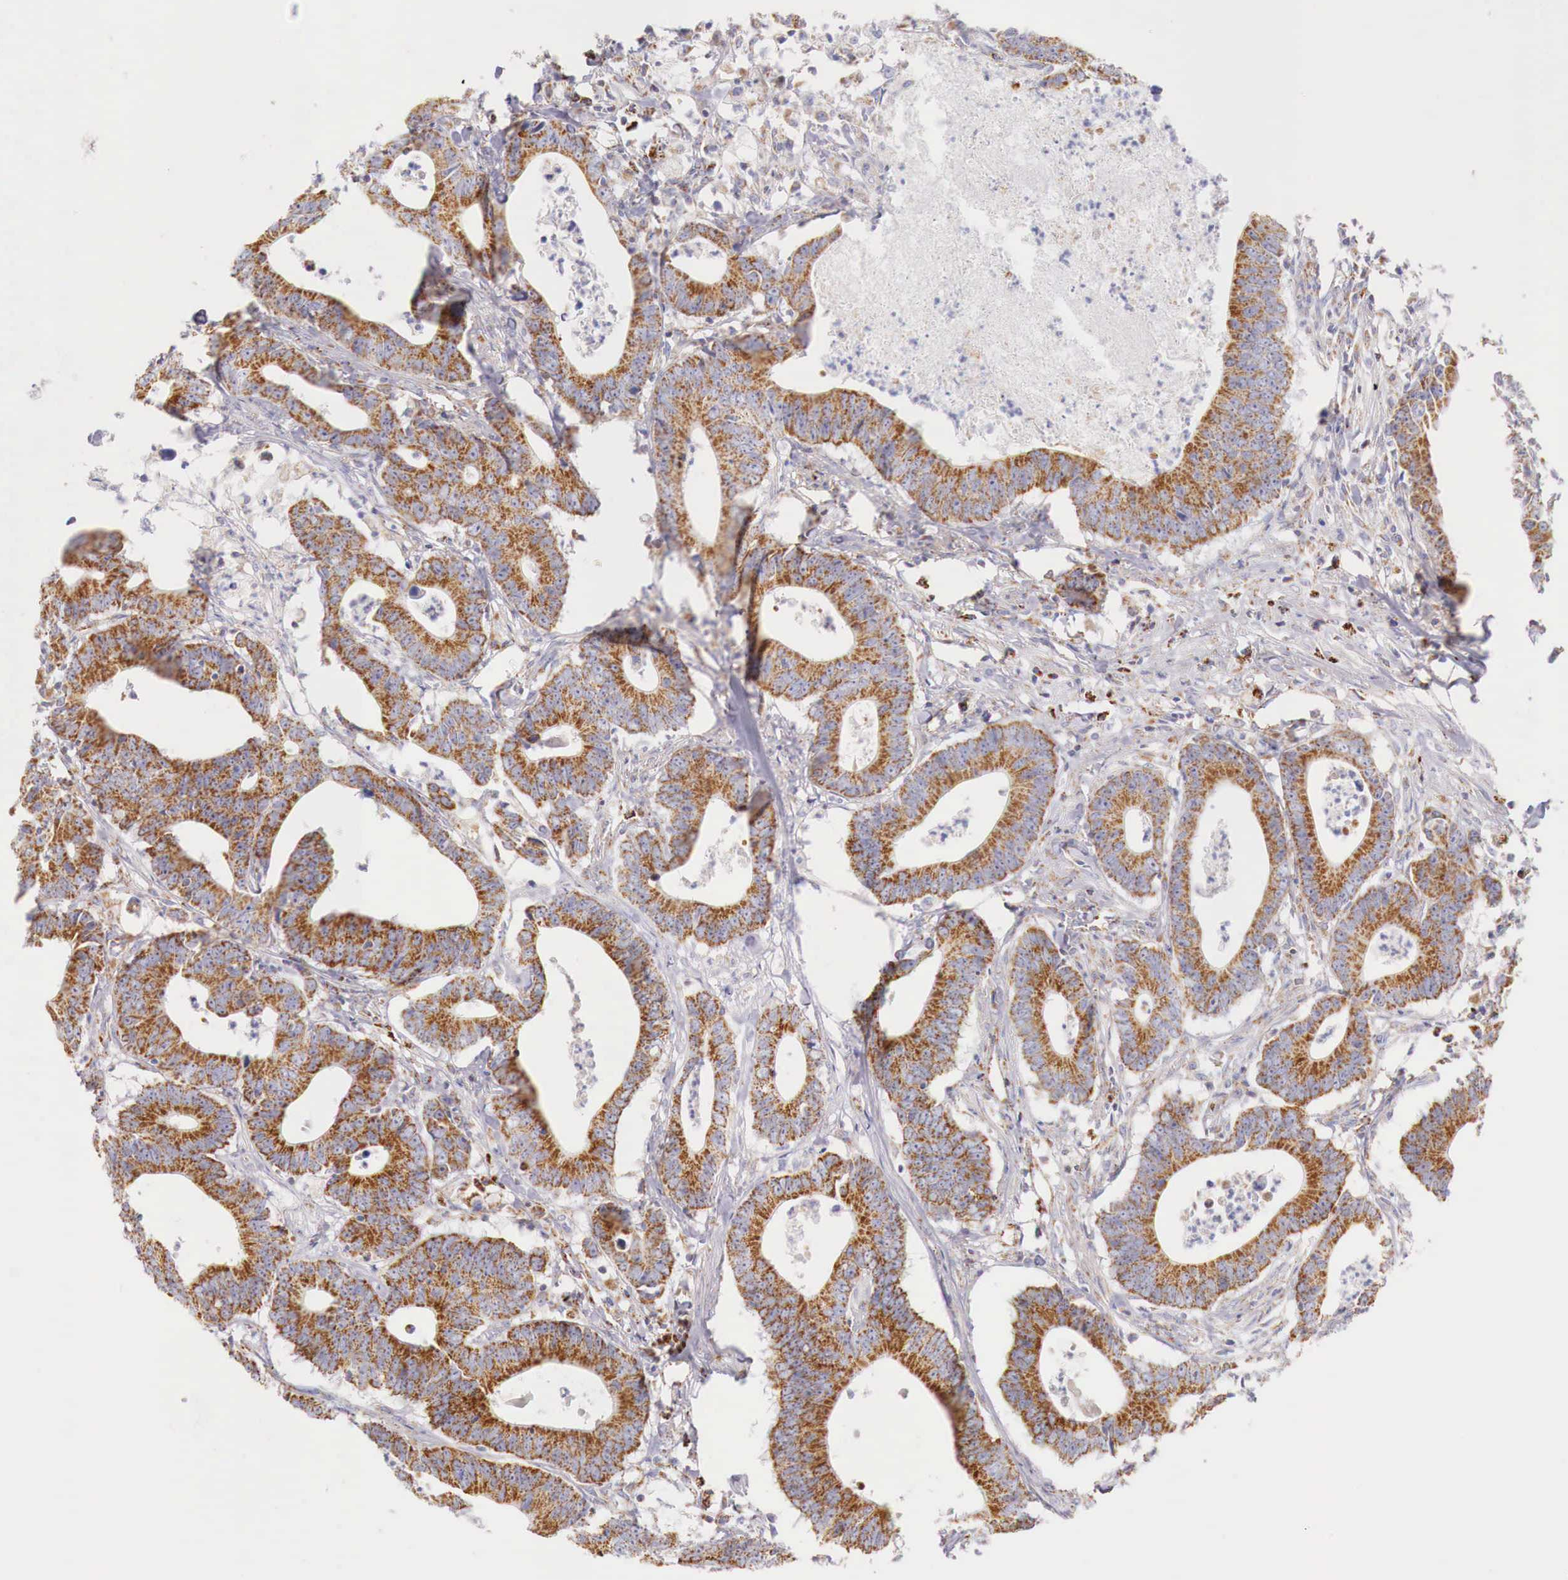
{"staining": {"intensity": "strong", "quantity": ">75%", "location": "cytoplasmic/membranous"}, "tissue": "colorectal cancer", "cell_type": "Tumor cells", "image_type": "cancer", "snomed": [{"axis": "morphology", "description": "Adenocarcinoma, NOS"}, {"axis": "topography", "description": "Colon"}], "caption": "Protein expression analysis of human colorectal cancer (adenocarcinoma) reveals strong cytoplasmic/membranous expression in approximately >75% of tumor cells.", "gene": "IDH3G", "patient": {"sex": "male", "age": 55}}